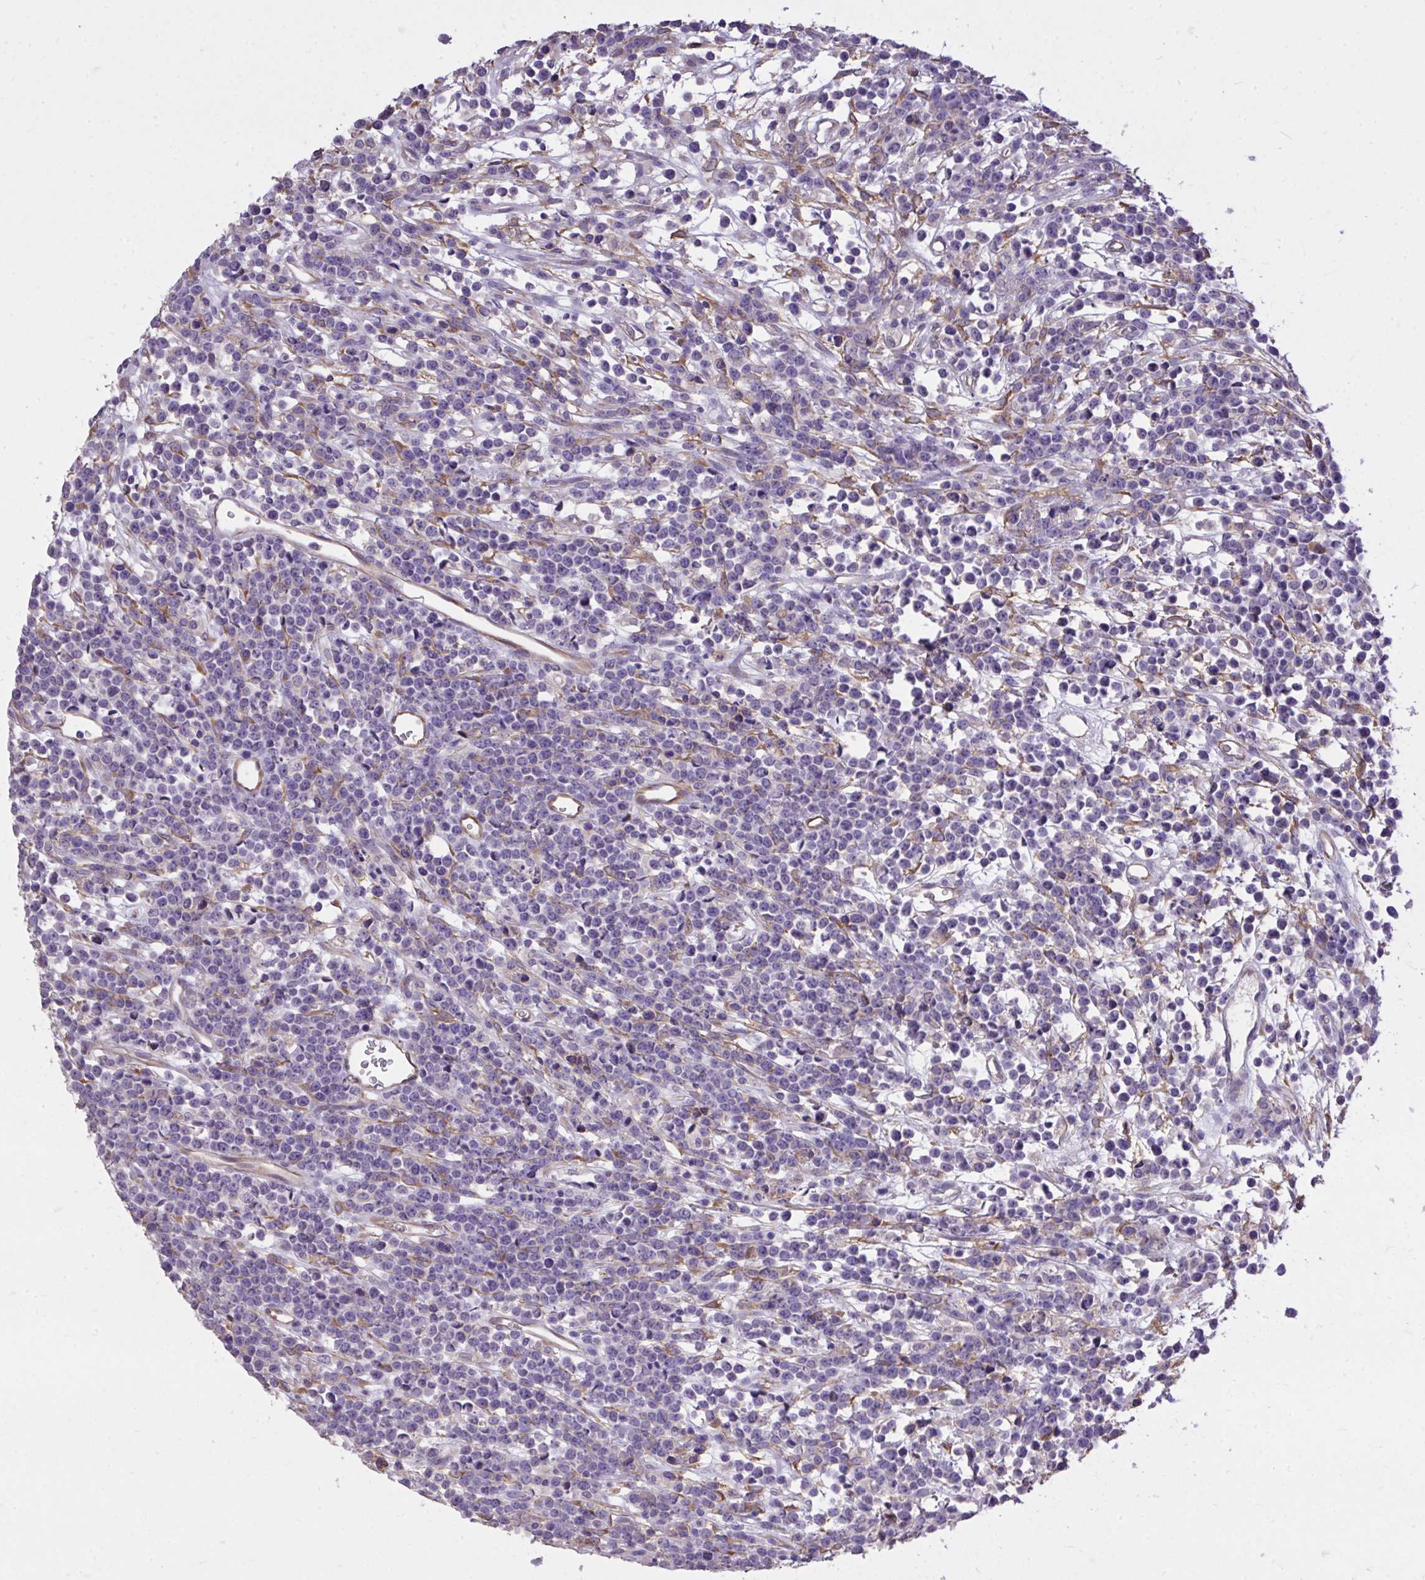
{"staining": {"intensity": "negative", "quantity": "none", "location": "none"}, "tissue": "lymphoma", "cell_type": "Tumor cells", "image_type": "cancer", "snomed": [{"axis": "morphology", "description": "Malignant lymphoma, non-Hodgkin's type, High grade"}, {"axis": "topography", "description": "Ovary"}], "caption": "DAB (3,3'-diaminobenzidine) immunohistochemical staining of lymphoma displays no significant expression in tumor cells.", "gene": "MPC2", "patient": {"sex": "female", "age": 56}}